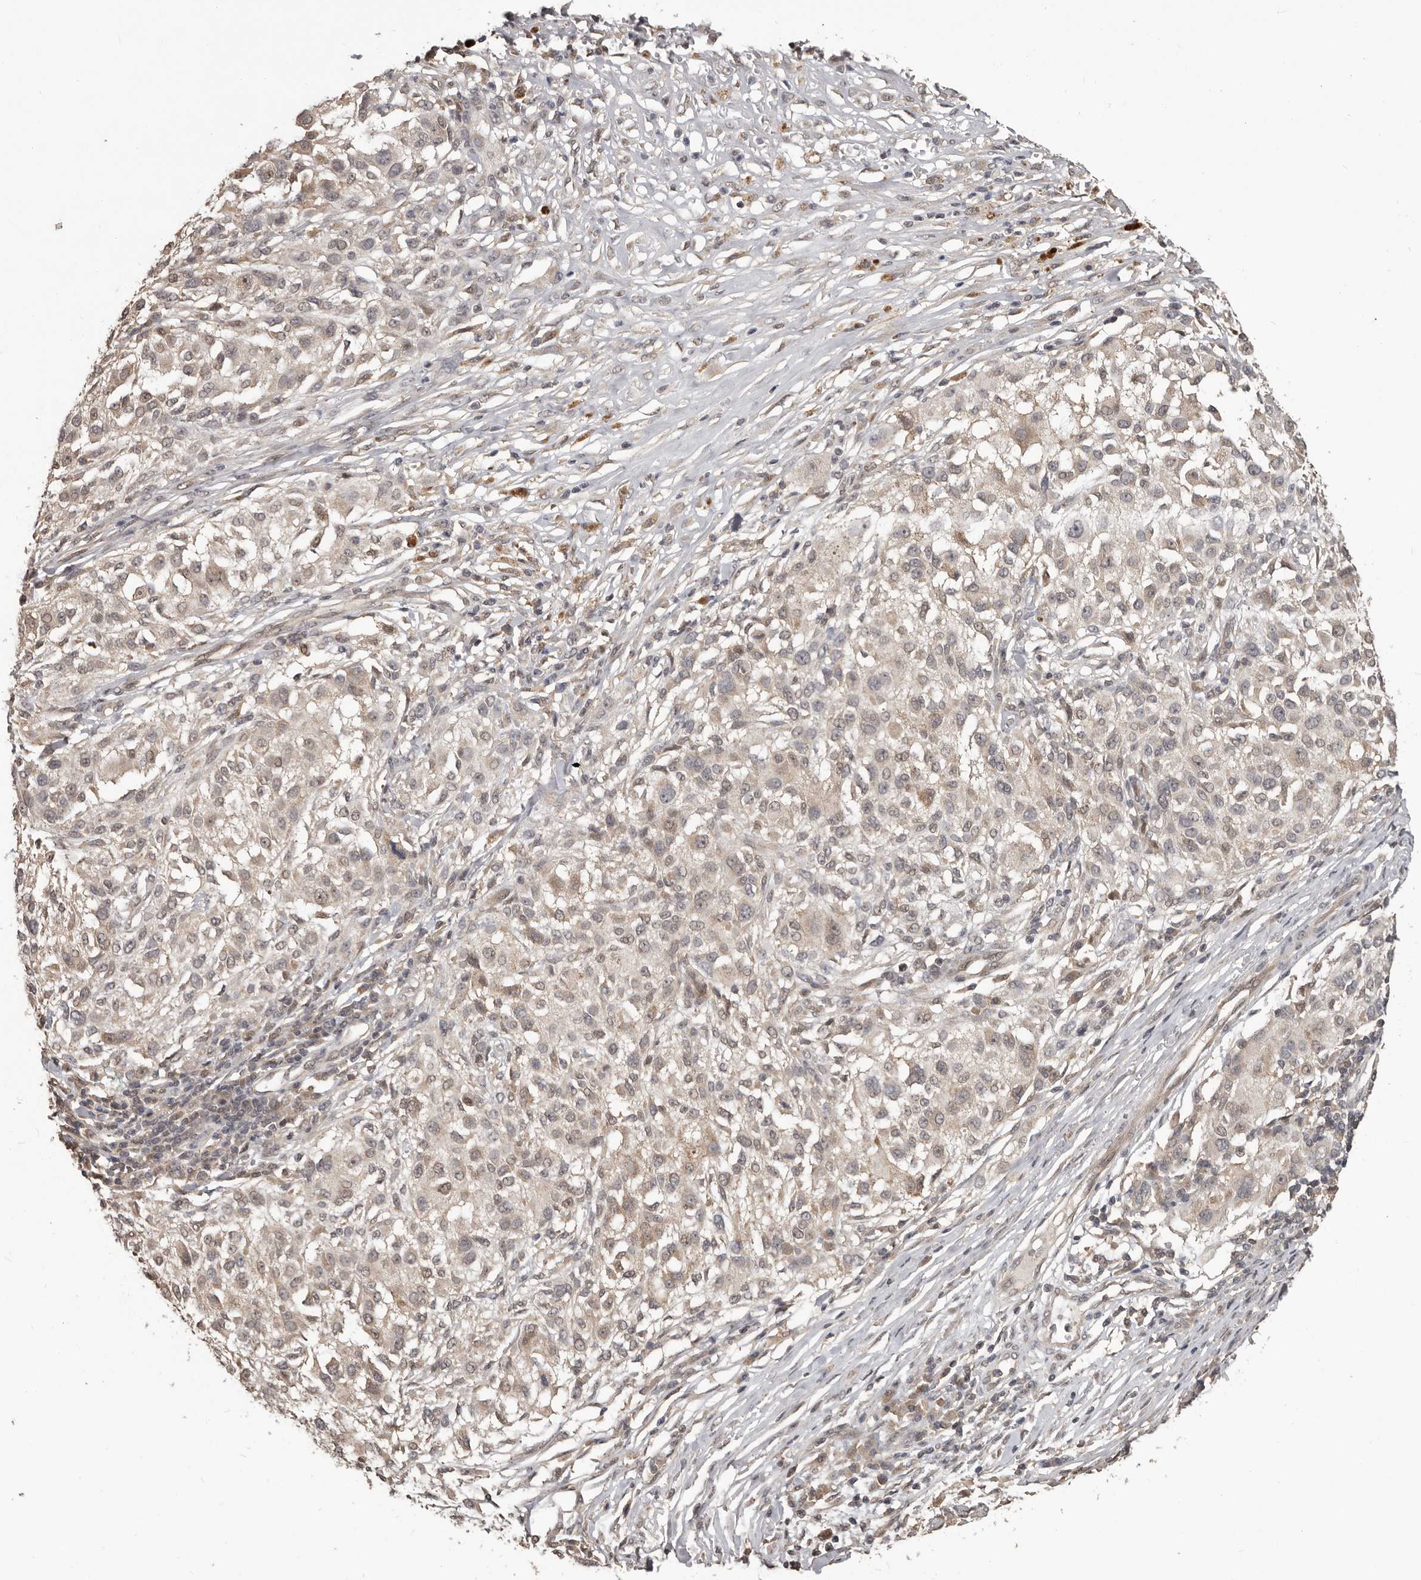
{"staining": {"intensity": "weak", "quantity": "25%-75%", "location": "nuclear"}, "tissue": "melanoma", "cell_type": "Tumor cells", "image_type": "cancer", "snomed": [{"axis": "morphology", "description": "Necrosis, NOS"}, {"axis": "morphology", "description": "Malignant melanoma, NOS"}, {"axis": "topography", "description": "Skin"}], "caption": "The immunohistochemical stain highlights weak nuclear positivity in tumor cells of malignant melanoma tissue.", "gene": "ZFP14", "patient": {"sex": "female", "age": 87}}